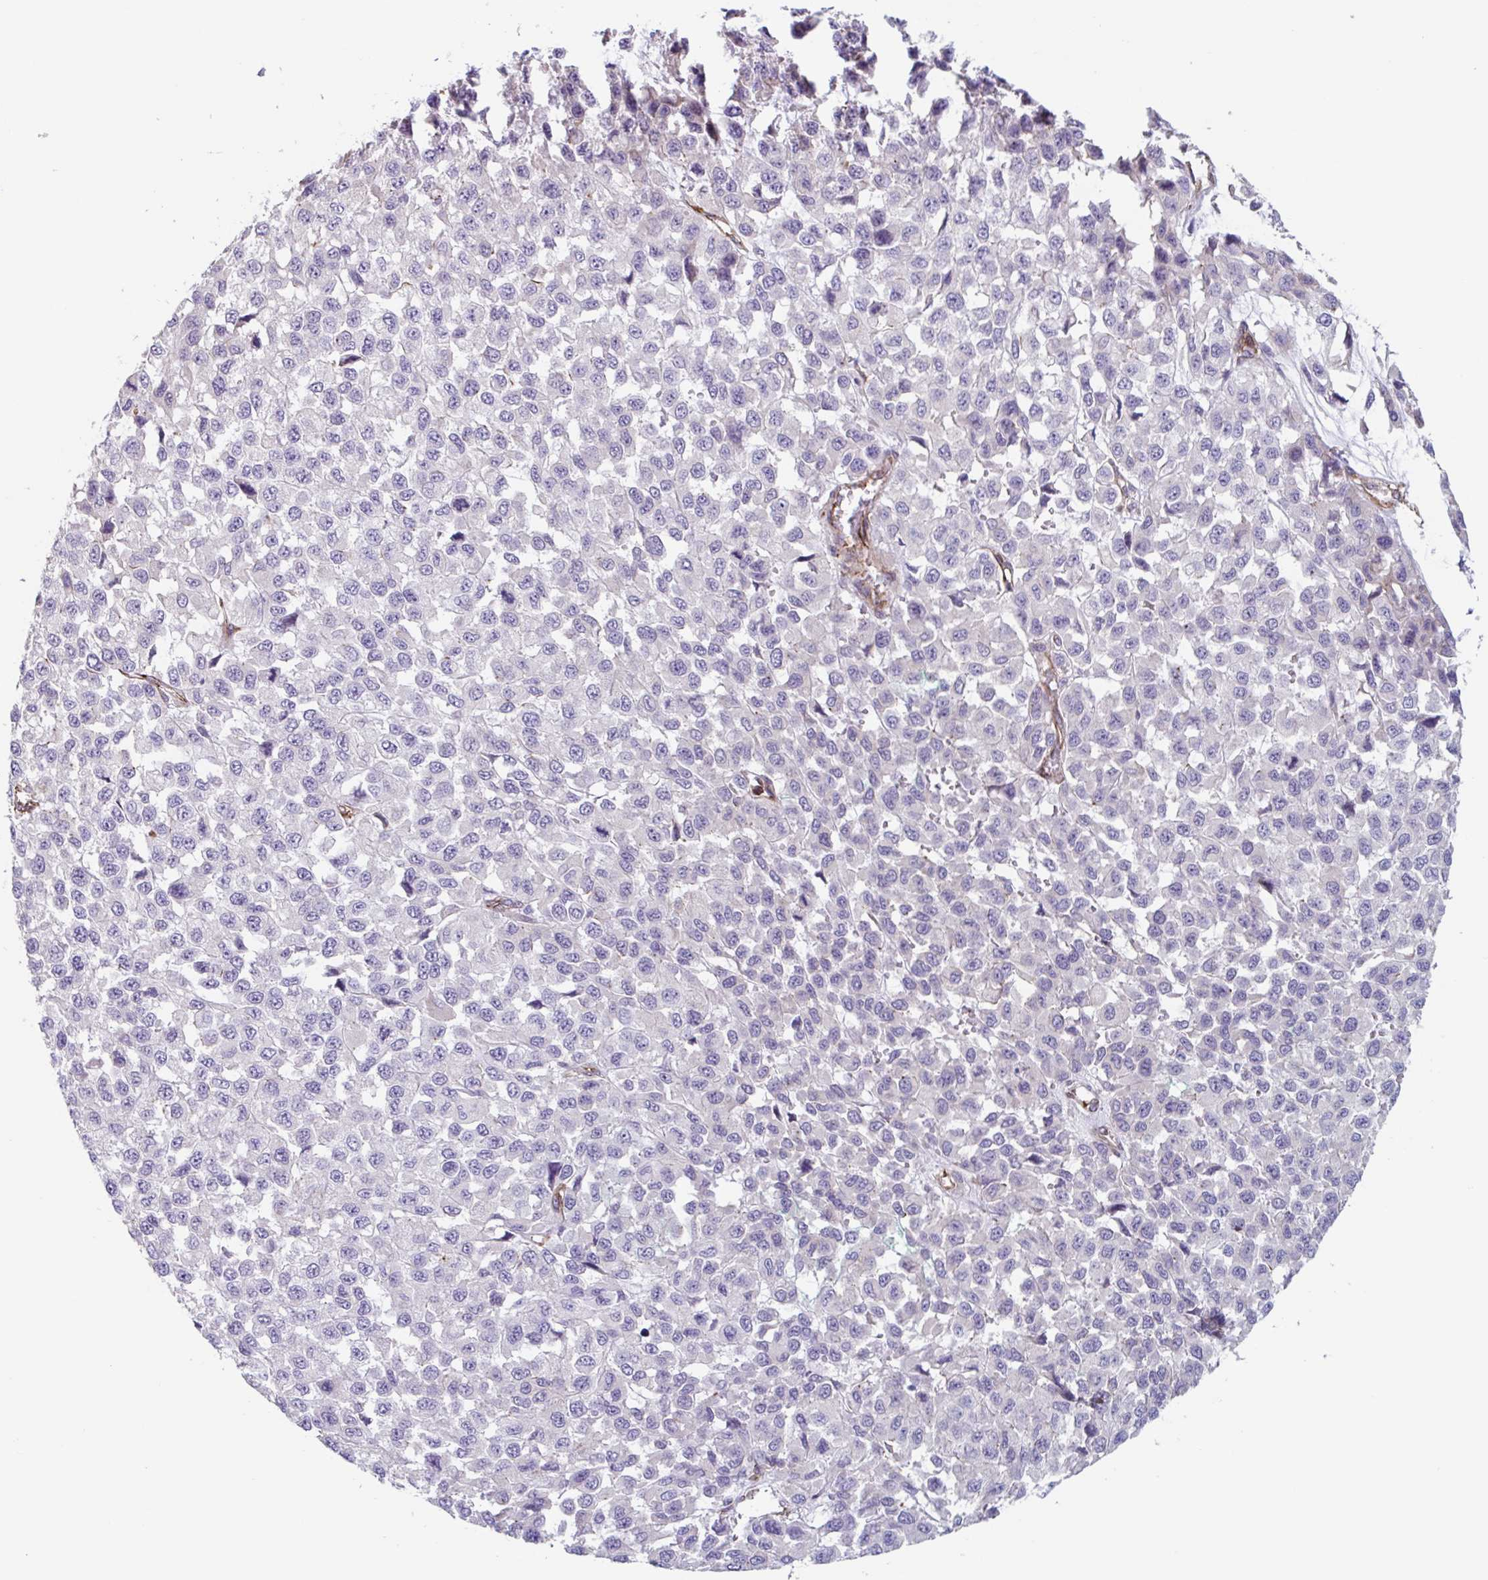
{"staining": {"intensity": "negative", "quantity": "none", "location": "none"}, "tissue": "melanoma", "cell_type": "Tumor cells", "image_type": "cancer", "snomed": [{"axis": "morphology", "description": "Malignant melanoma, NOS"}, {"axis": "topography", "description": "Skin"}], "caption": "The photomicrograph displays no staining of tumor cells in malignant melanoma.", "gene": "CITED4", "patient": {"sex": "male", "age": 62}}